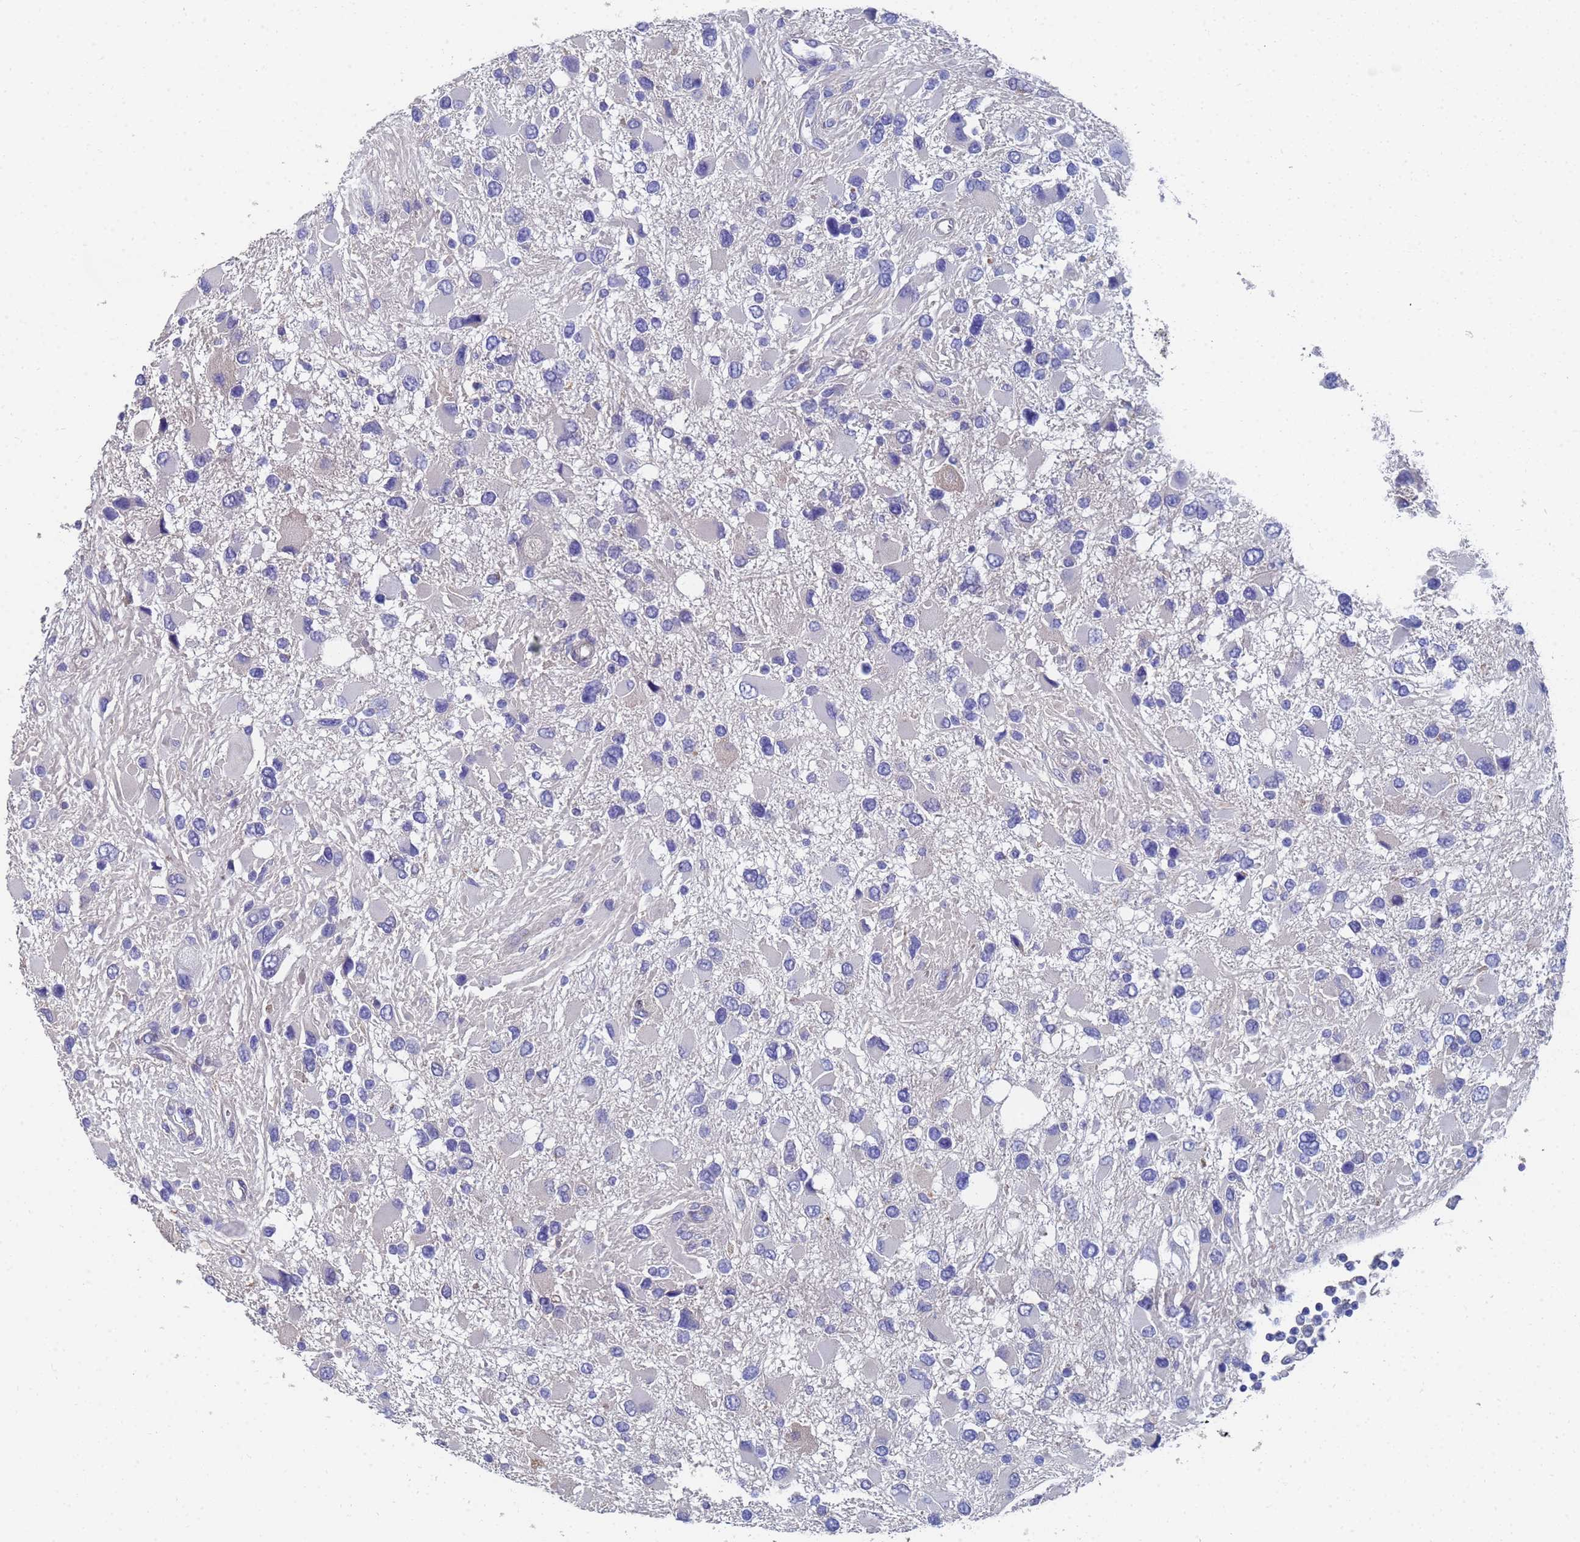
{"staining": {"intensity": "negative", "quantity": "none", "location": "none"}, "tissue": "glioma", "cell_type": "Tumor cells", "image_type": "cancer", "snomed": [{"axis": "morphology", "description": "Glioma, malignant, High grade"}, {"axis": "topography", "description": "Brain"}], "caption": "A micrograph of malignant high-grade glioma stained for a protein demonstrates no brown staining in tumor cells. Brightfield microscopy of immunohistochemistry (IHC) stained with DAB (3,3'-diaminobenzidine) (brown) and hematoxylin (blue), captured at high magnification.", "gene": "LBX2", "patient": {"sex": "male", "age": 53}}